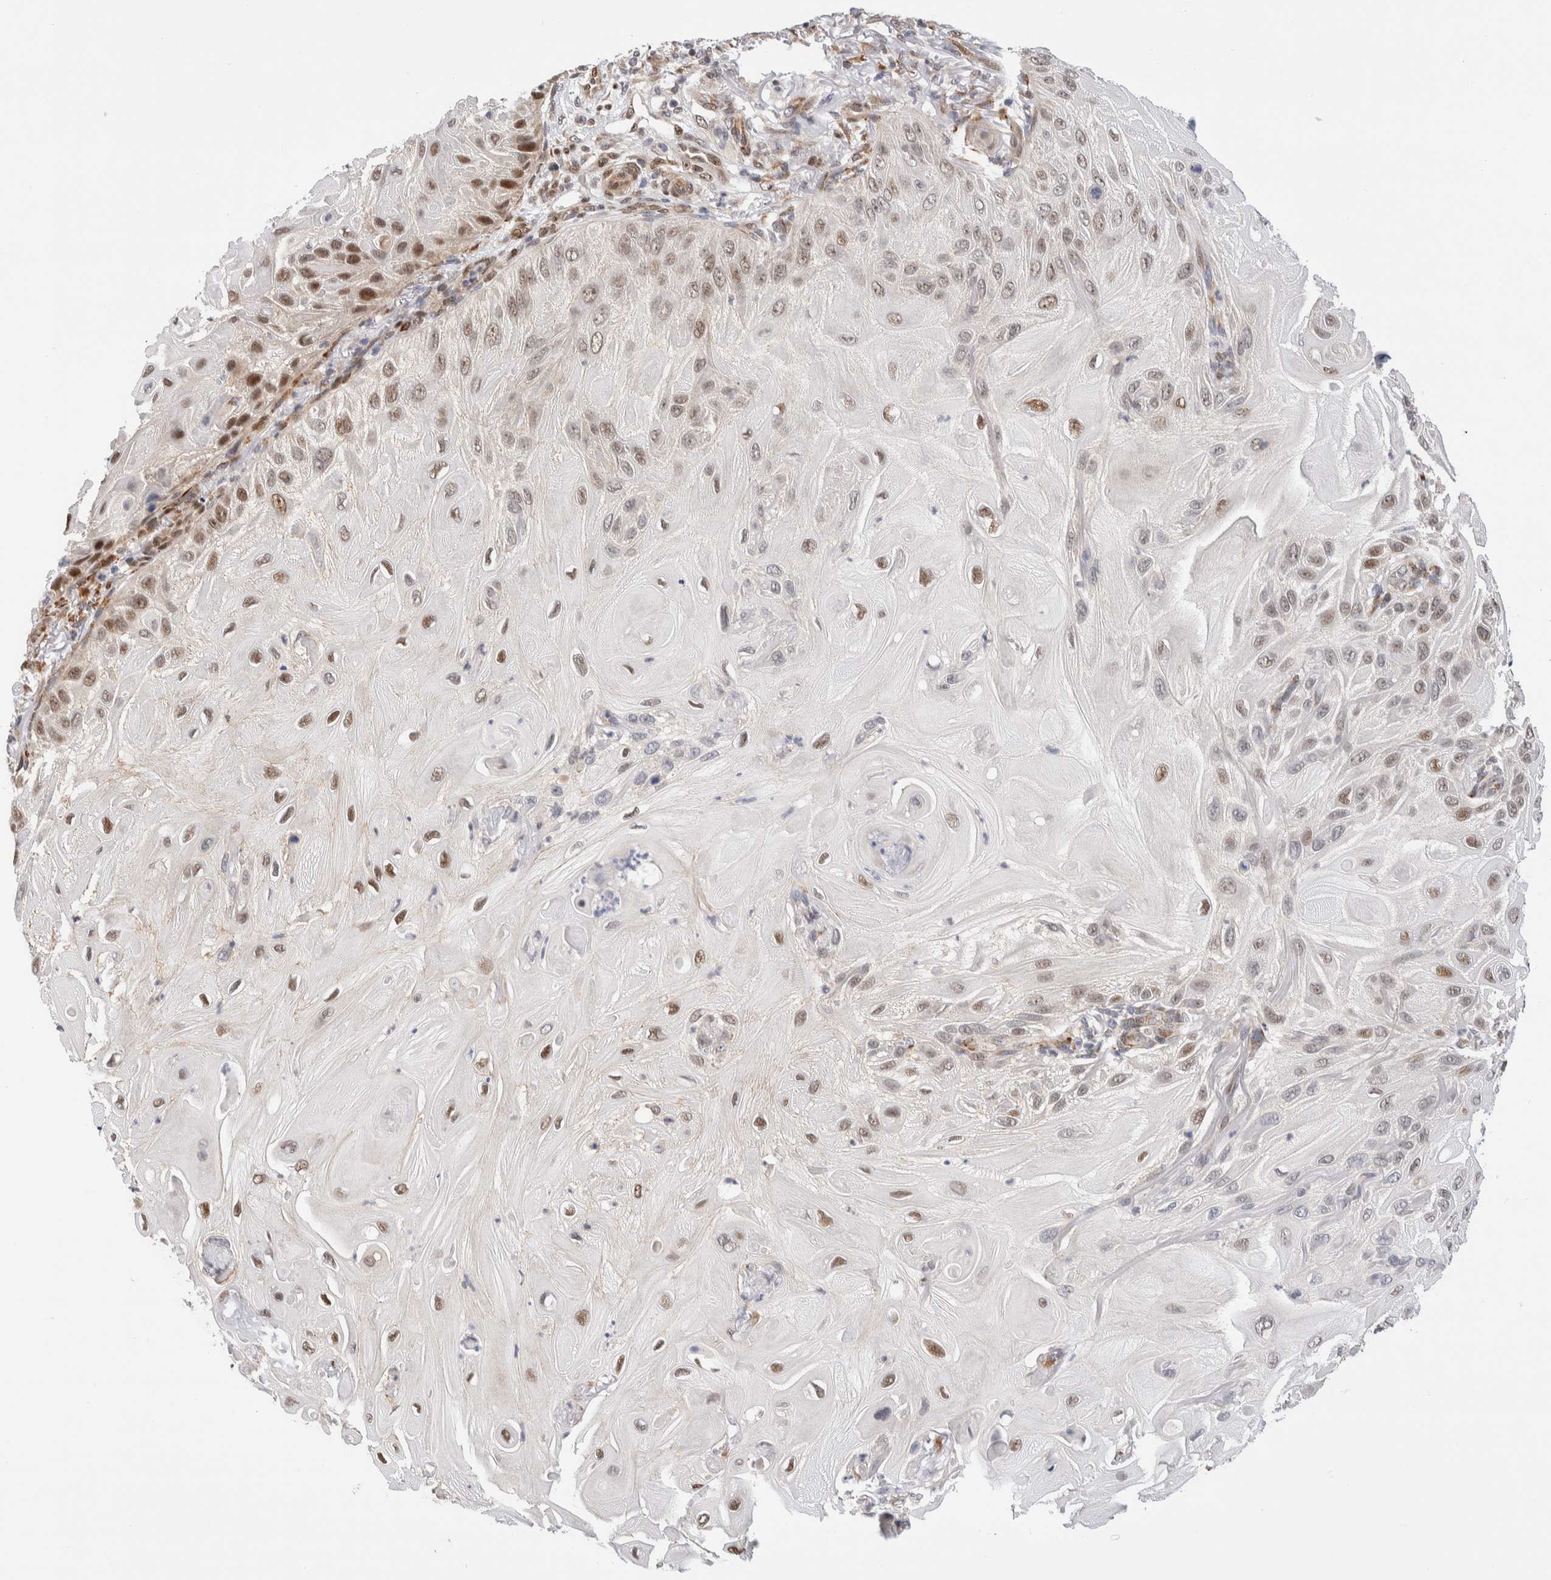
{"staining": {"intensity": "weak", "quantity": "25%-75%", "location": "nuclear"}, "tissue": "skin cancer", "cell_type": "Tumor cells", "image_type": "cancer", "snomed": [{"axis": "morphology", "description": "Squamous cell carcinoma, NOS"}, {"axis": "topography", "description": "Skin"}], "caption": "High-magnification brightfield microscopy of skin cancer stained with DAB (brown) and counterstained with hematoxylin (blue). tumor cells exhibit weak nuclear staining is appreciated in approximately25%-75% of cells.", "gene": "NSMAF", "patient": {"sex": "female", "age": 77}}